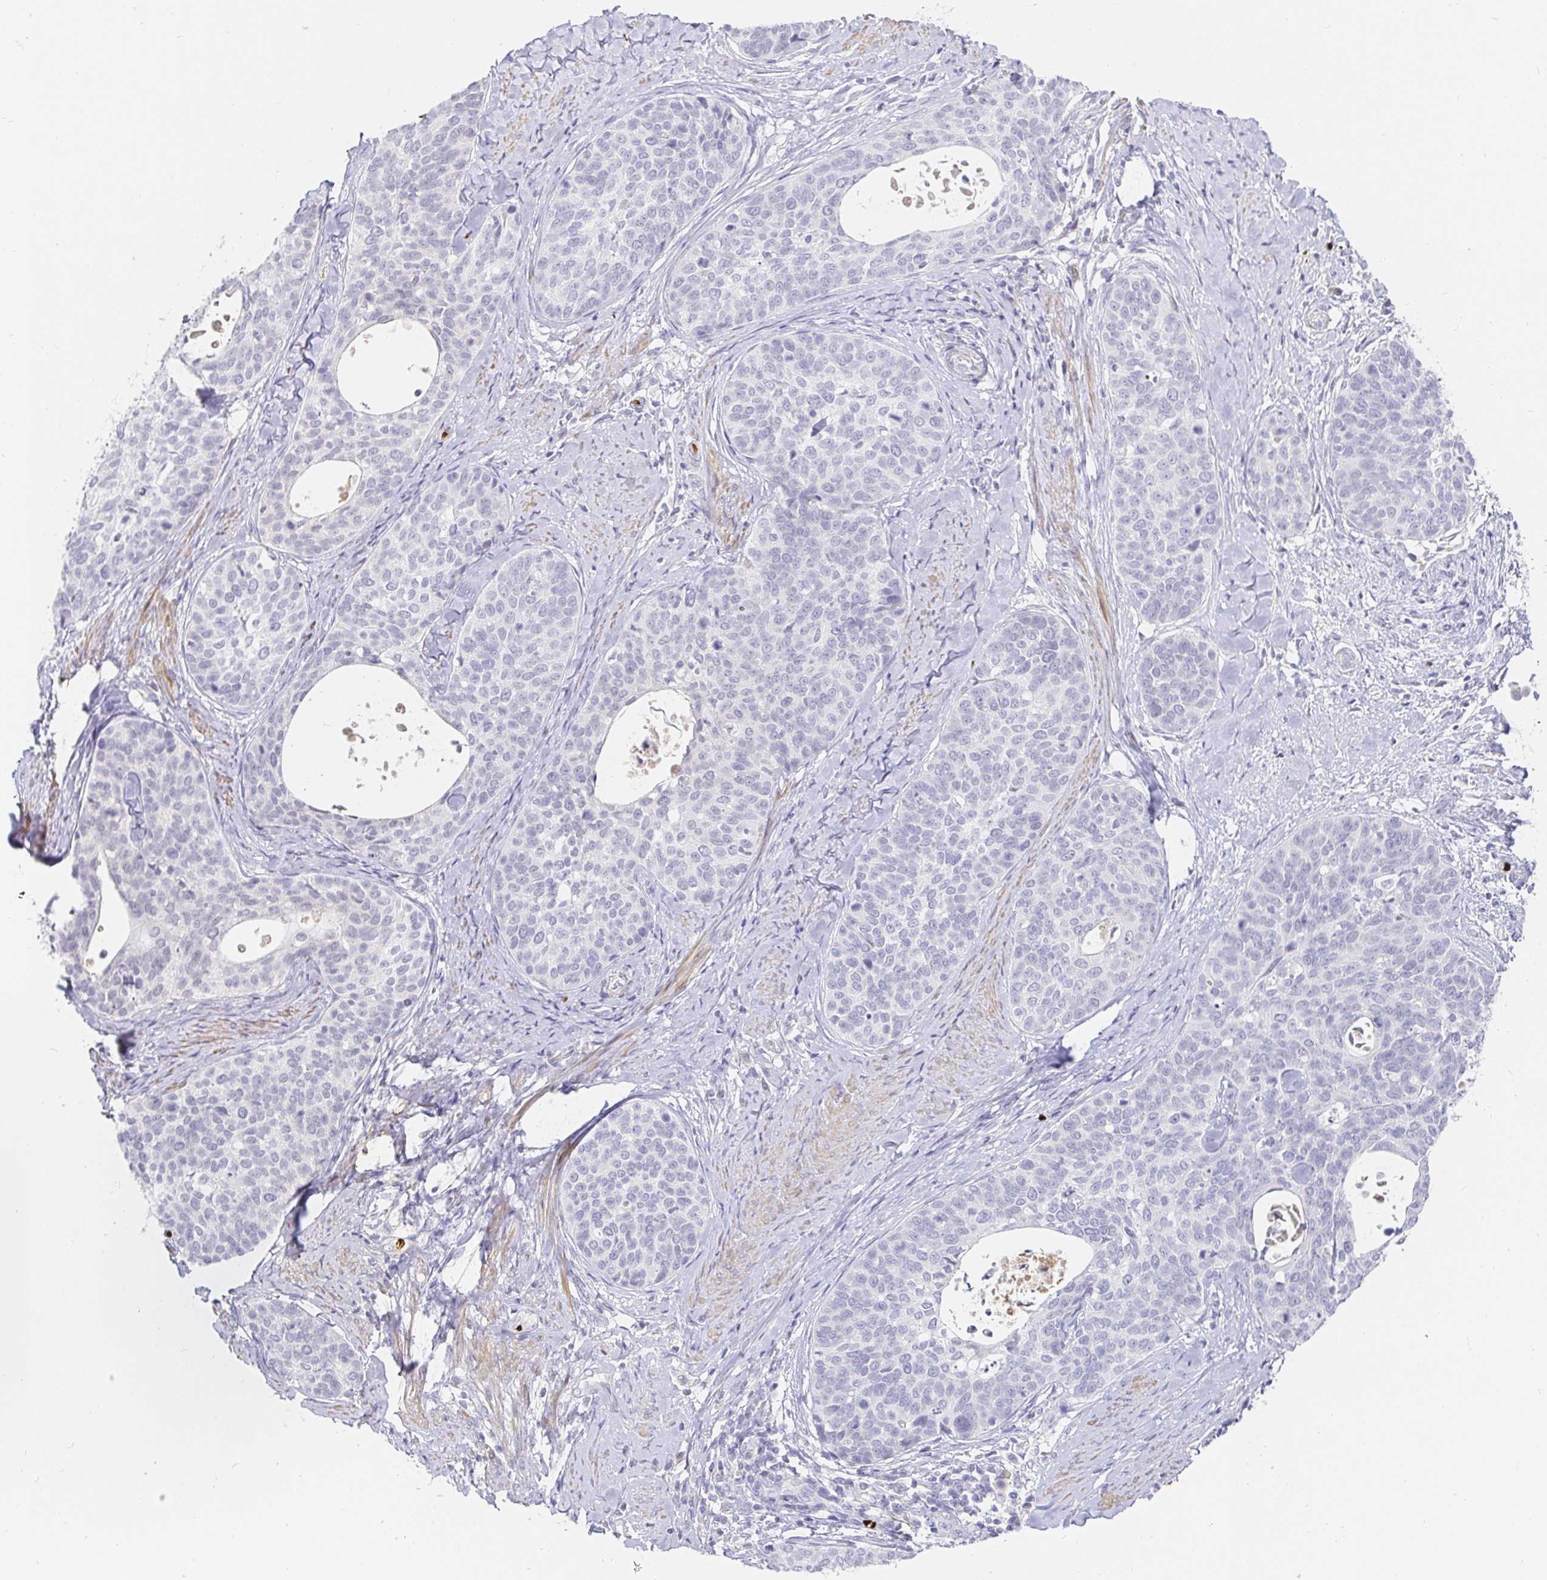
{"staining": {"intensity": "negative", "quantity": "none", "location": "none"}, "tissue": "cervical cancer", "cell_type": "Tumor cells", "image_type": "cancer", "snomed": [{"axis": "morphology", "description": "Squamous cell carcinoma, NOS"}, {"axis": "topography", "description": "Cervix"}], "caption": "An image of cervical cancer (squamous cell carcinoma) stained for a protein displays no brown staining in tumor cells.", "gene": "FGF21", "patient": {"sex": "female", "age": 69}}